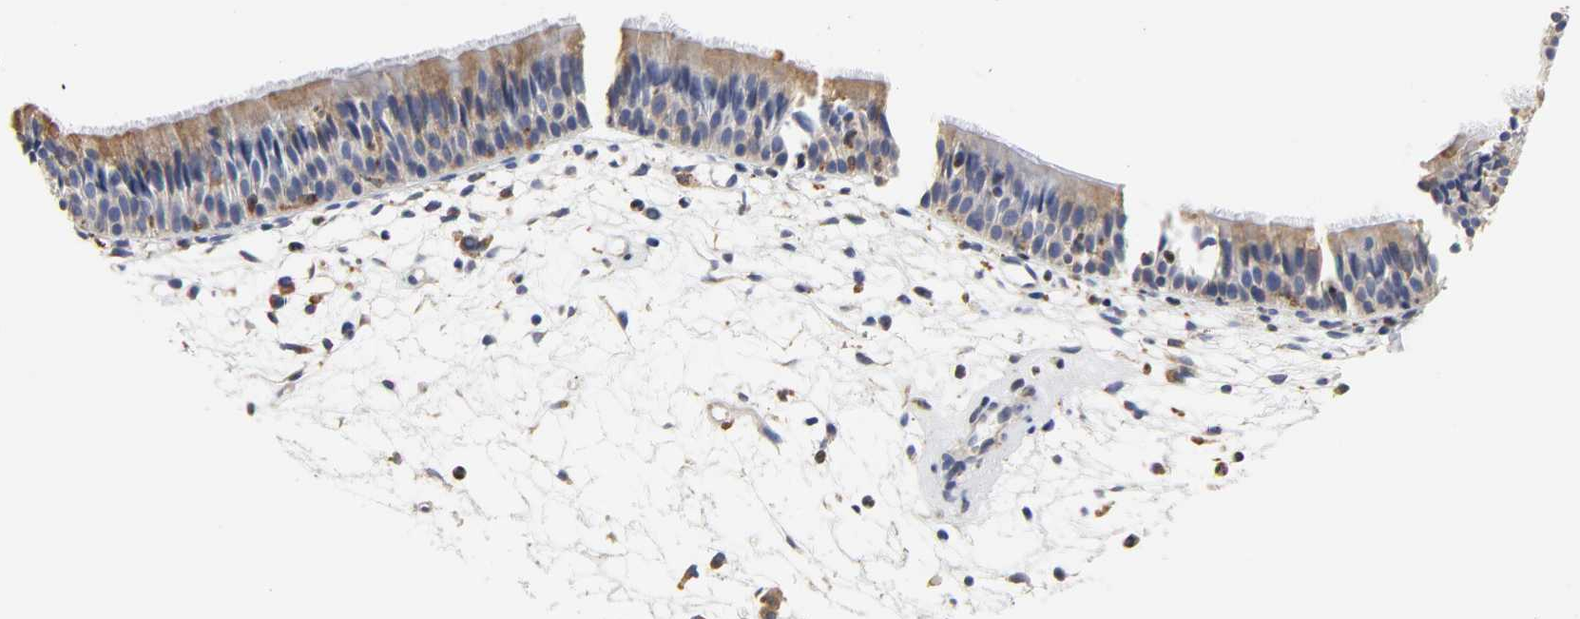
{"staining": {"intensity": "moderate", "quantity": ">75%", "location": "cytoplasmic/membranous"}, "tissue": "nasopharynx", "cell_type": "Respiratory epithelial cells", "image_type": "normal", "snomed": [{"axis": "morphology", "description": "Normal tissue, NOS"}, {"axis": "topography", "description": "Nasopharynx"}], "caption": "The histopathology image shows immunohistochemical staining of benign nasopharynx. There is moderate cytoplasmic/membranous expression is seen in about >75% of respiratory epithelial cells.", "gene": "HCK", "patient": {"sex": "female", "age": 54}}